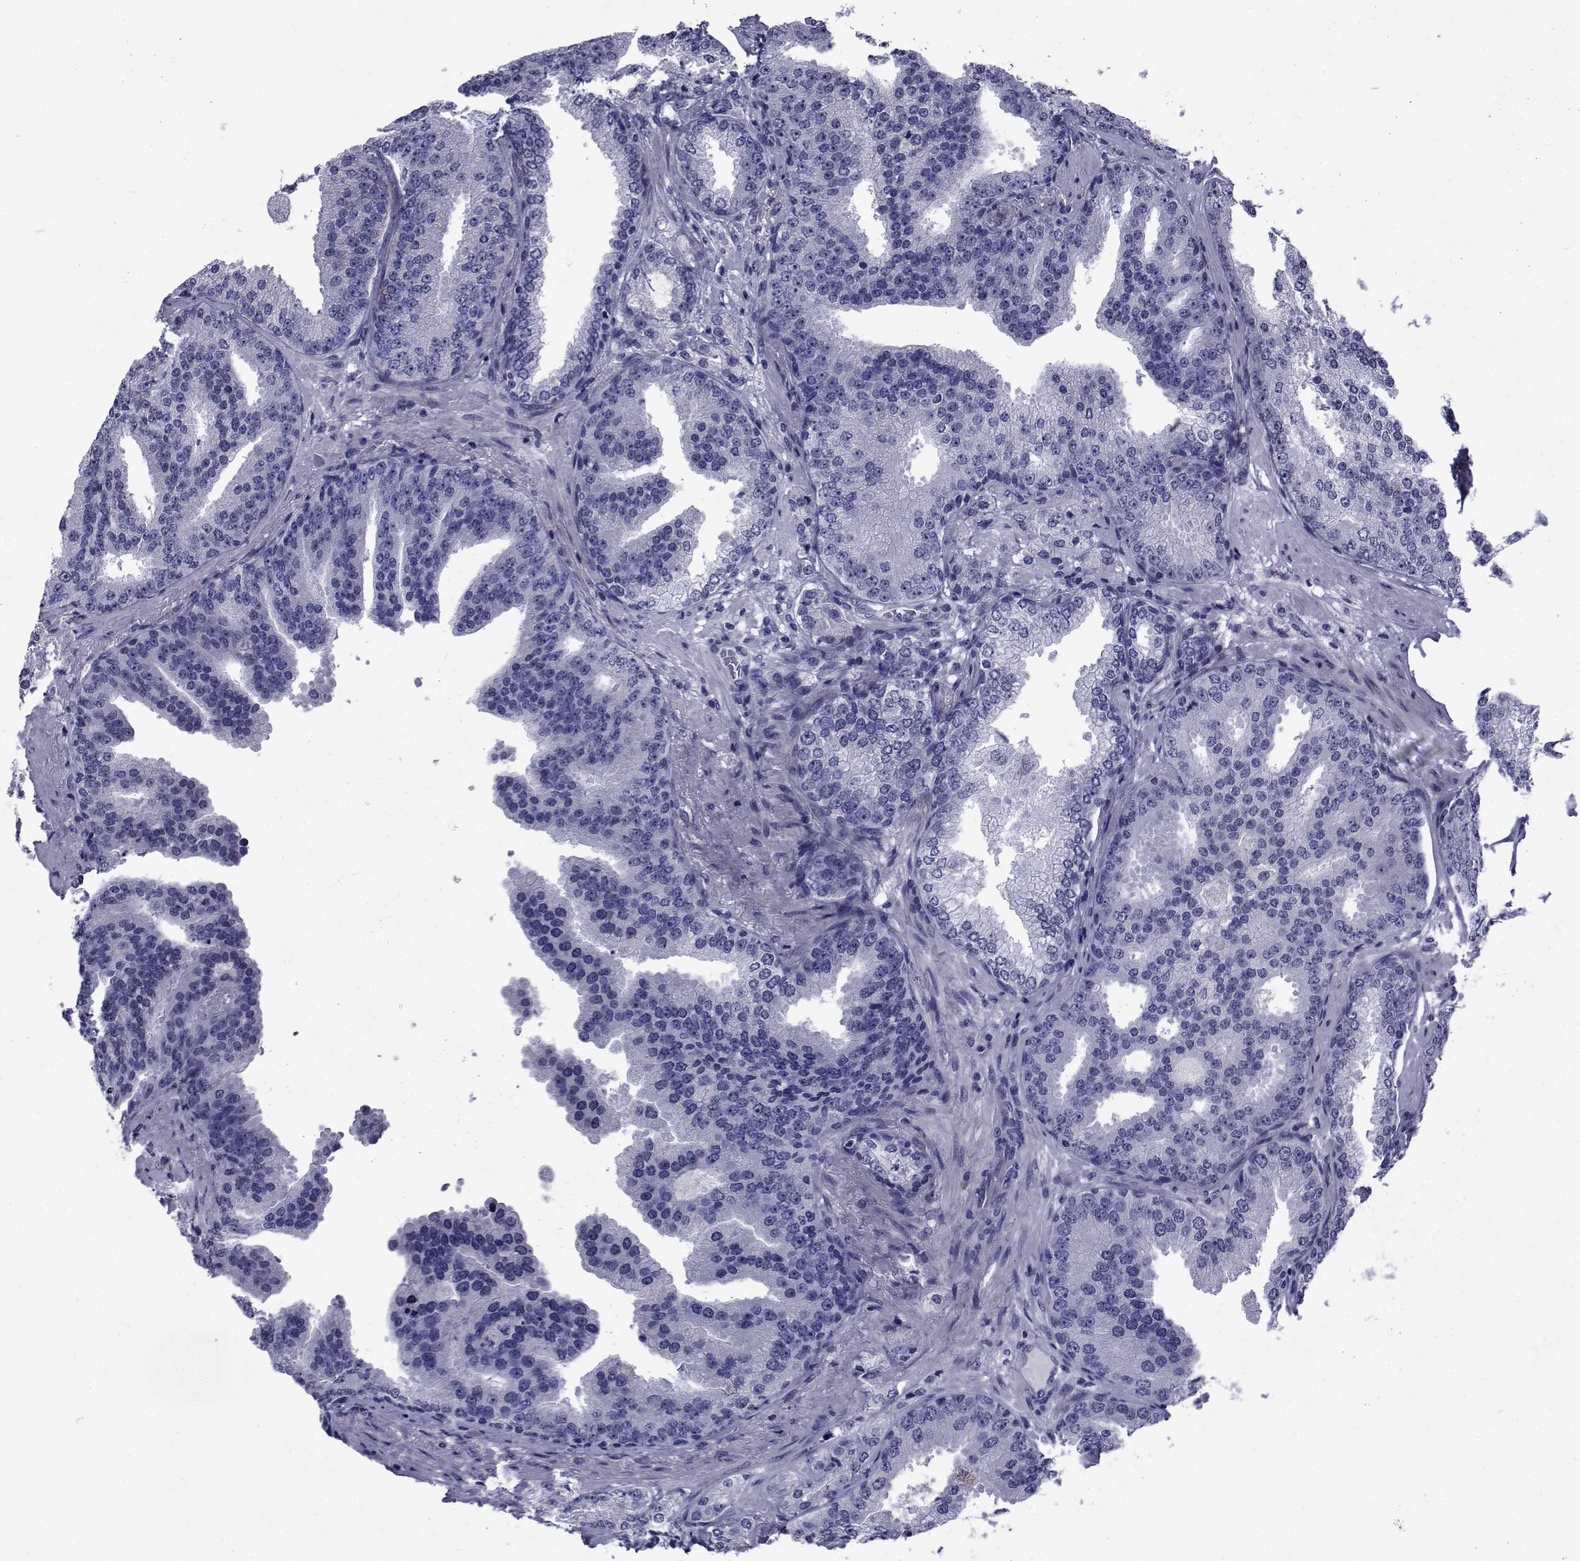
{"staining": {"intensity": "negative", "quantity": "none", "location": "none"}, "tissue": "prostate cancer", "cell_type": "Tumor cells", "image_type": "cancer", "snomed": [{"axis": "morphology", "description": "Adenocarcinoma, Low grade"}, {"axis": "topography", "description": "Prostate"}], "caption": "This is an immunohistochemistry micrograph of human adenocarcinoma (low-grade) (prostate). There is no positivity in tumor cells.", "gene": "ROPN1", "patient": {"sex": "male", "age": 68}}